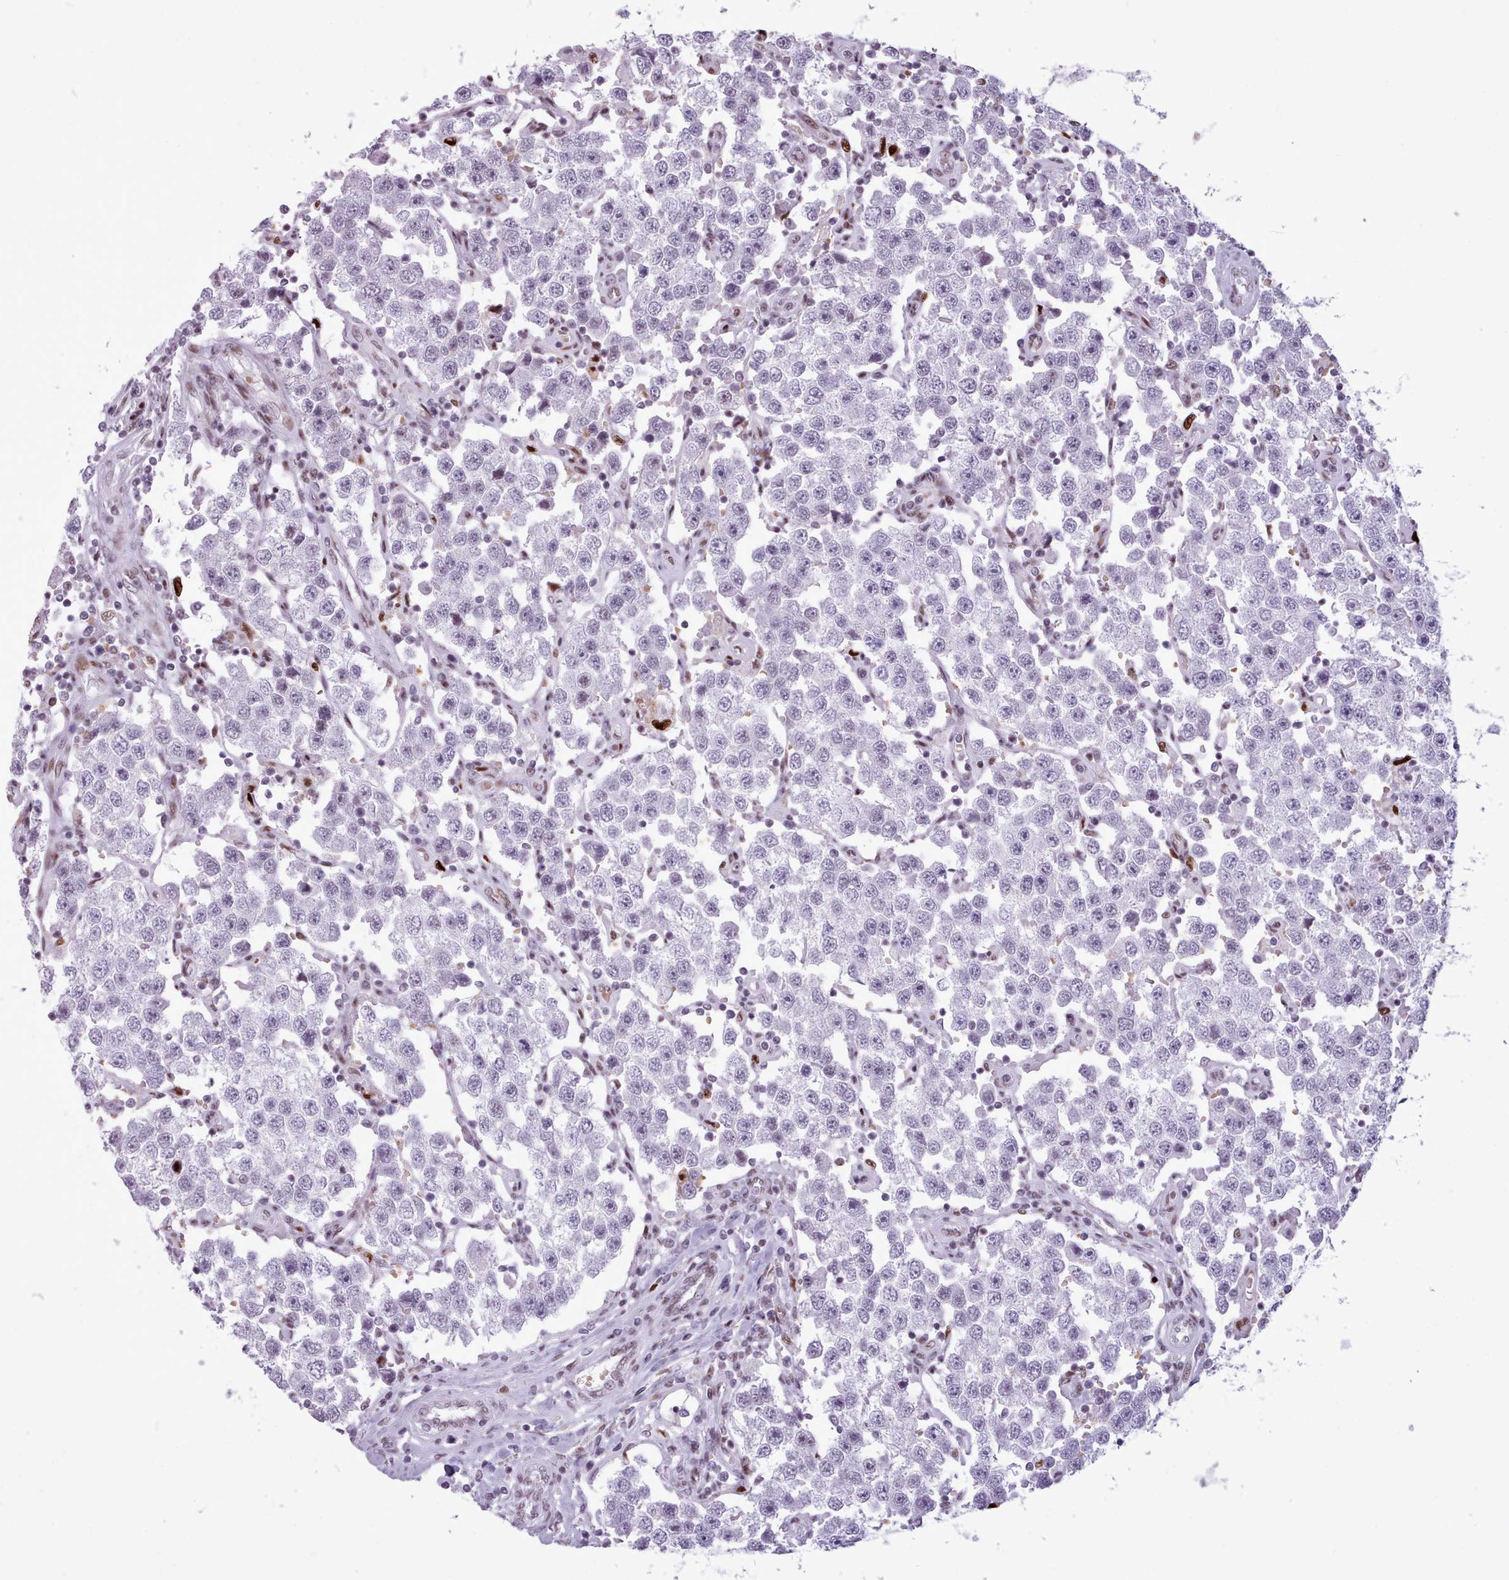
{"staining": {"intensity": "negative", "quantity": "none", "location": "none"}, "tissue": "testis cancer", "cell_type": "Tumor cells", "image_type": "cancer", "snomed": [{"axis": "morphology", "description": "Seminoma, NOS"}, {"axis": "topography", "description": "Testis"}], "caption": "Photomicrograph shows no significant protein positivity in tumor cells of testis cancer.", "gene": "SRSF4", "patient": {"sex": "male", "age": 37}}